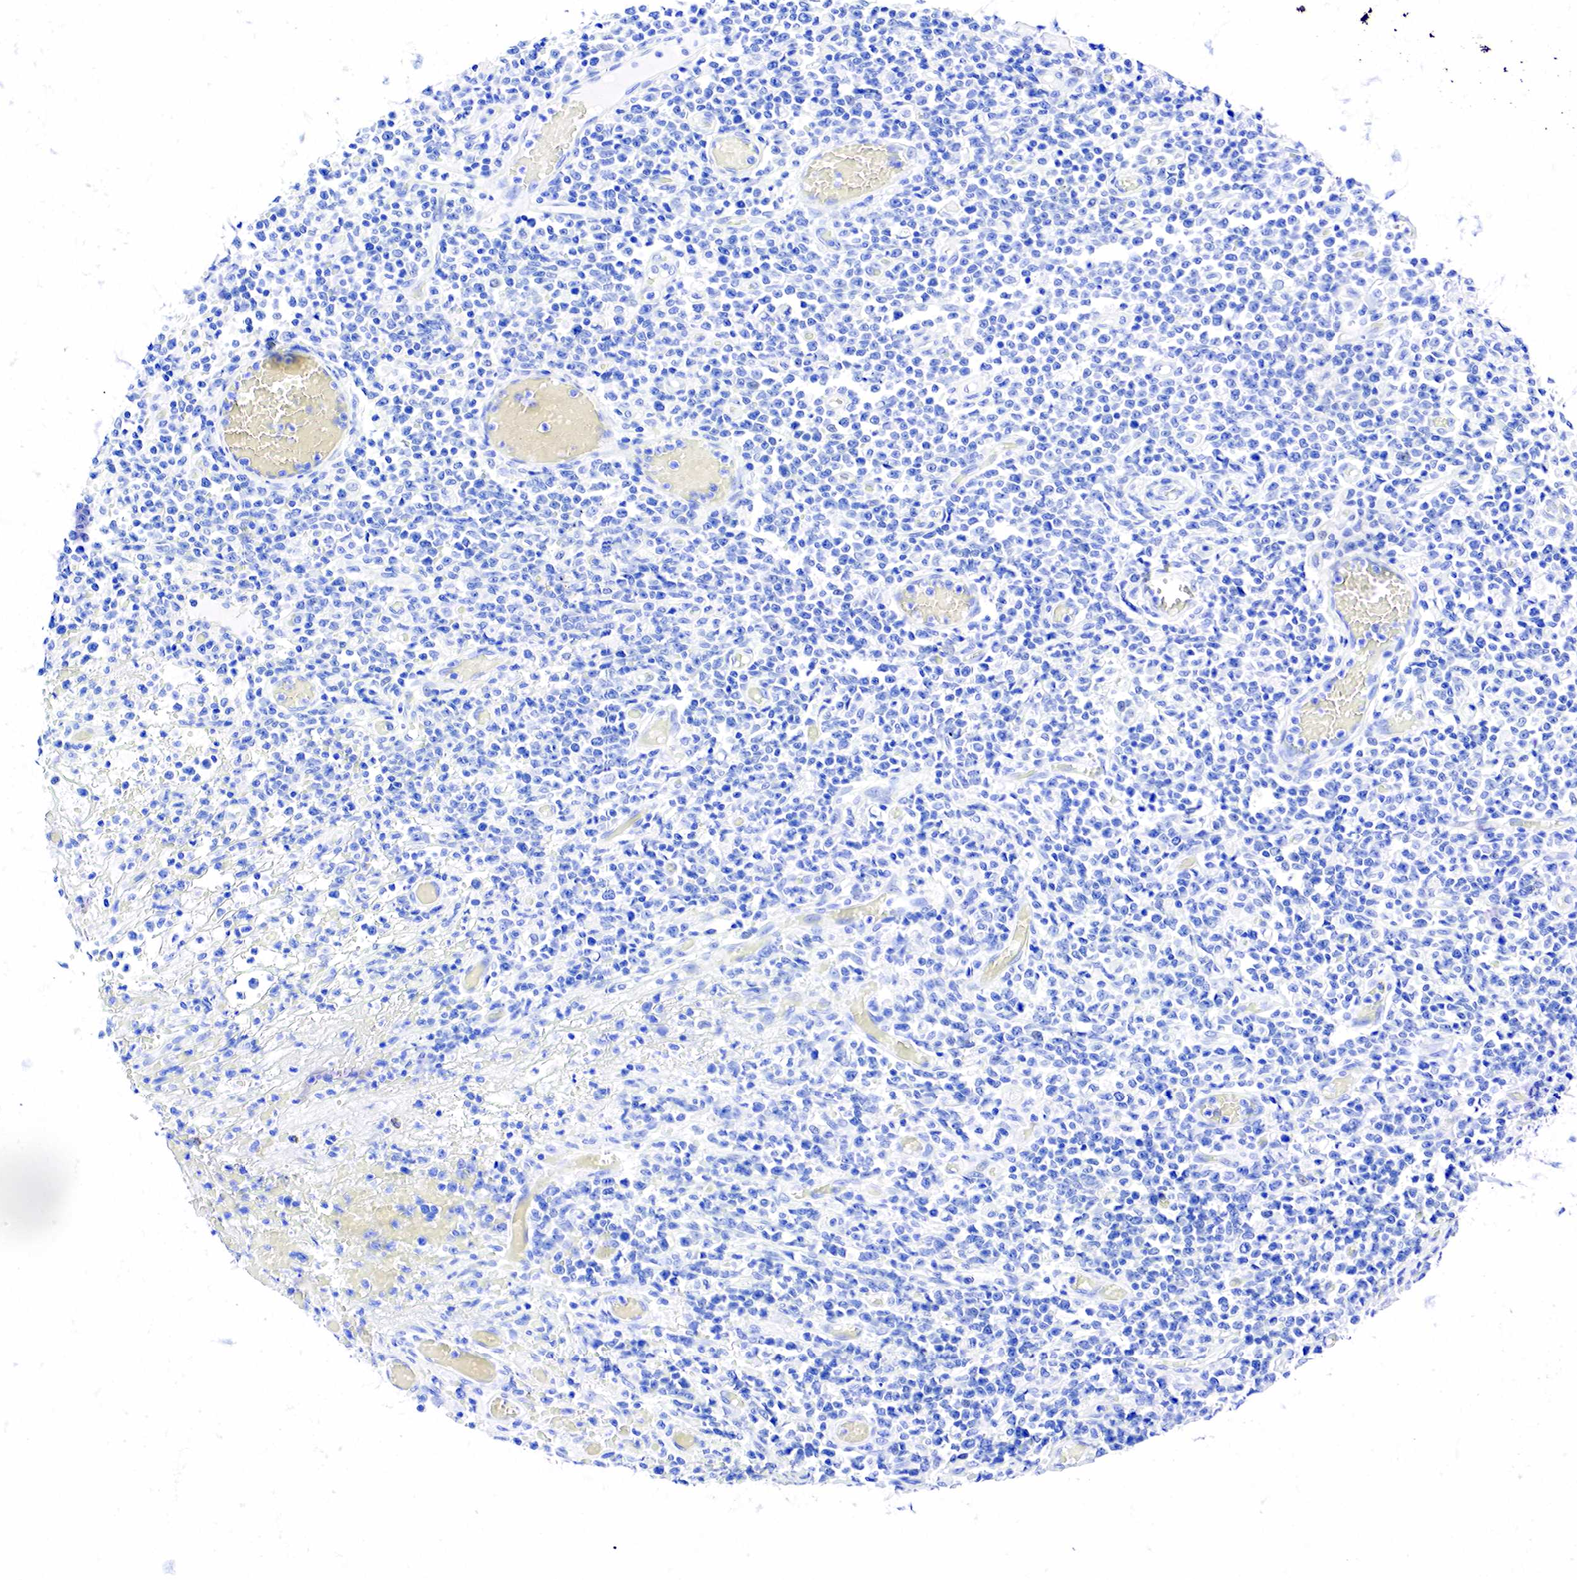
{"staining": {"intensity": "negative", "quantity": "none", "location": "none"}, "tissue": "lymphoma", "cell_type": "Tumor cells", "image_type": "cancer", "snomed": [{"axis": "morphology", "description": "Malignant lymphoma, non-Hodgkin's type, High grade"}, {"axis": "topography", "description": "Colon"}], "caption": "Human lymphoma stained for a protein using immunohistochemistry (IHC) shows no expression in tumor cells.", "gene": "ESR1", "patient": {"sex": "male", "age": 82}}